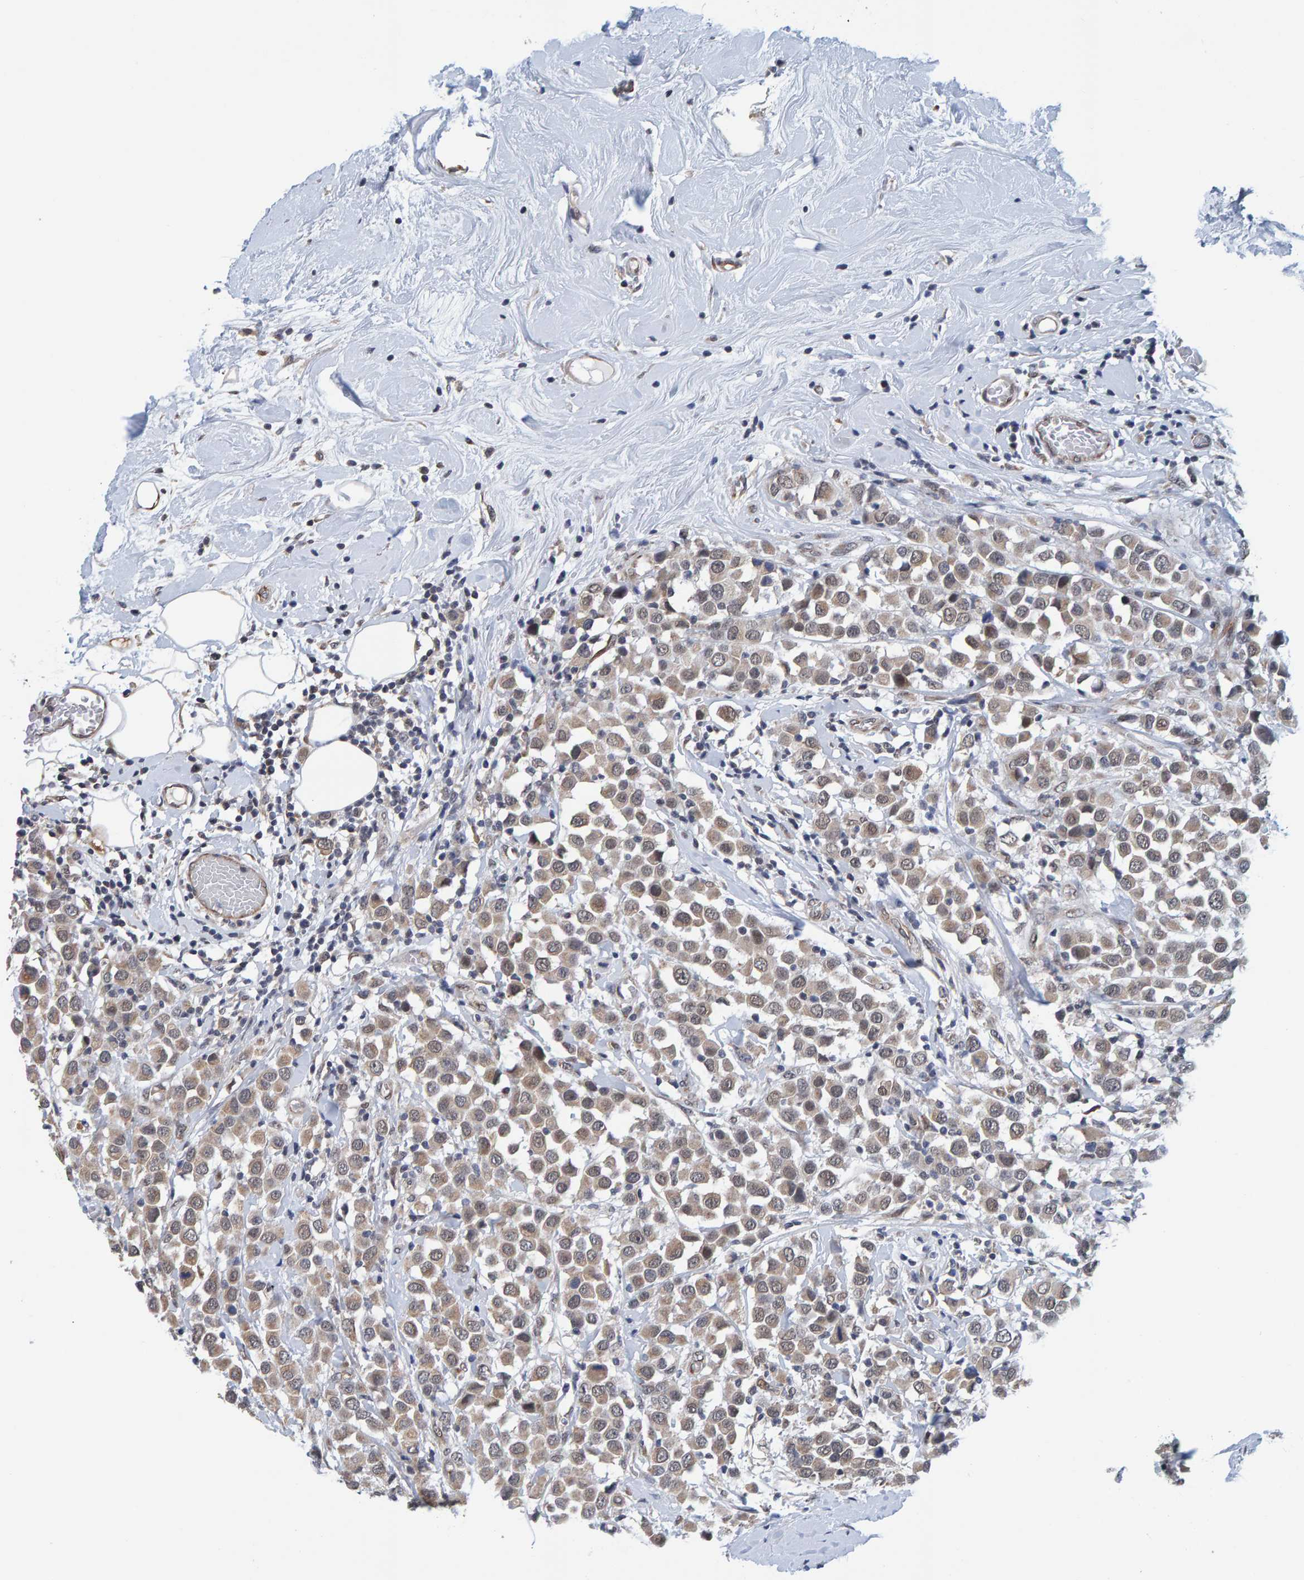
{"staining": {"intensity": "weak", "quantity": ">75%", "location": "cytoplasmic/membranous"}, "tissue": "breast cancer", "cell_type": "Tumor cells", "image_type": "cancer", "snomed": [{"axis": "morphology", "description": "Duct carcinoma"}, {"axis": "topography", "description": "Breast"}], "caption": "Immunohistochemical staining of breast cancer (invasive ductal carcinoma) shows low levels of weak cytoplasmic/membranous positivity in about >75% of tumor cells. (IHC, brightfield microscopy, high magnification).", "gene": "SCRN2", "patient": {"sex": "female", "age": 61}}